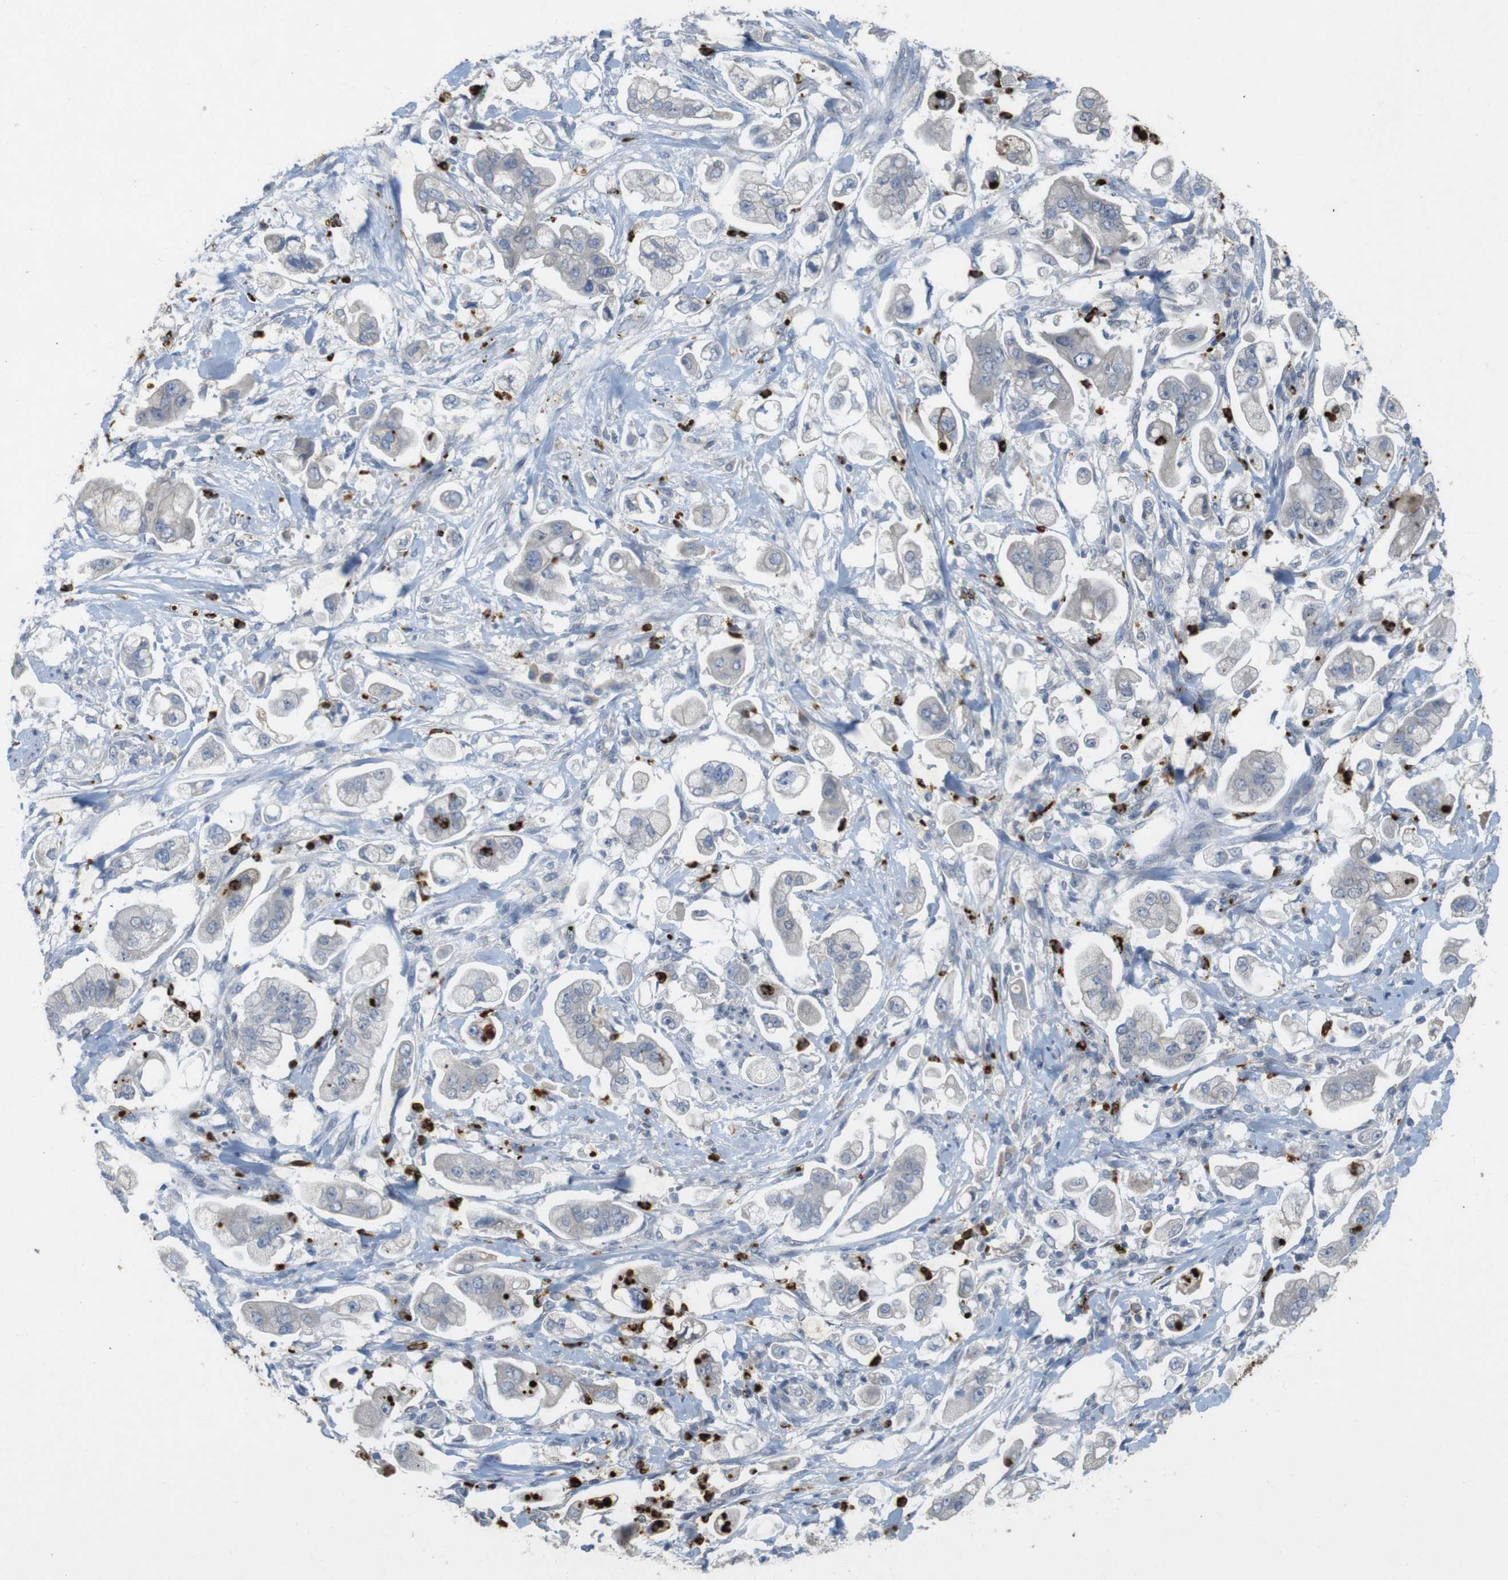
{"staining": {"intensity": "negative", "quantity": "none", "location": "none"}, "tissue": "stomach cancer", "cell_type": "Tumor cells", "image_type": "cancer", "snomed": [{"axis": "morphology", "description": "Adenocarcinoma, NOS"}, {"axis": "topography", "description": "Stomach"}], "caption": "The photomicrograph demonstrates no staining of tumor cells in stomach adenocarcinoma.", "gene": "TSPAN14", "patient": {"sex": "male", "age": 62}}